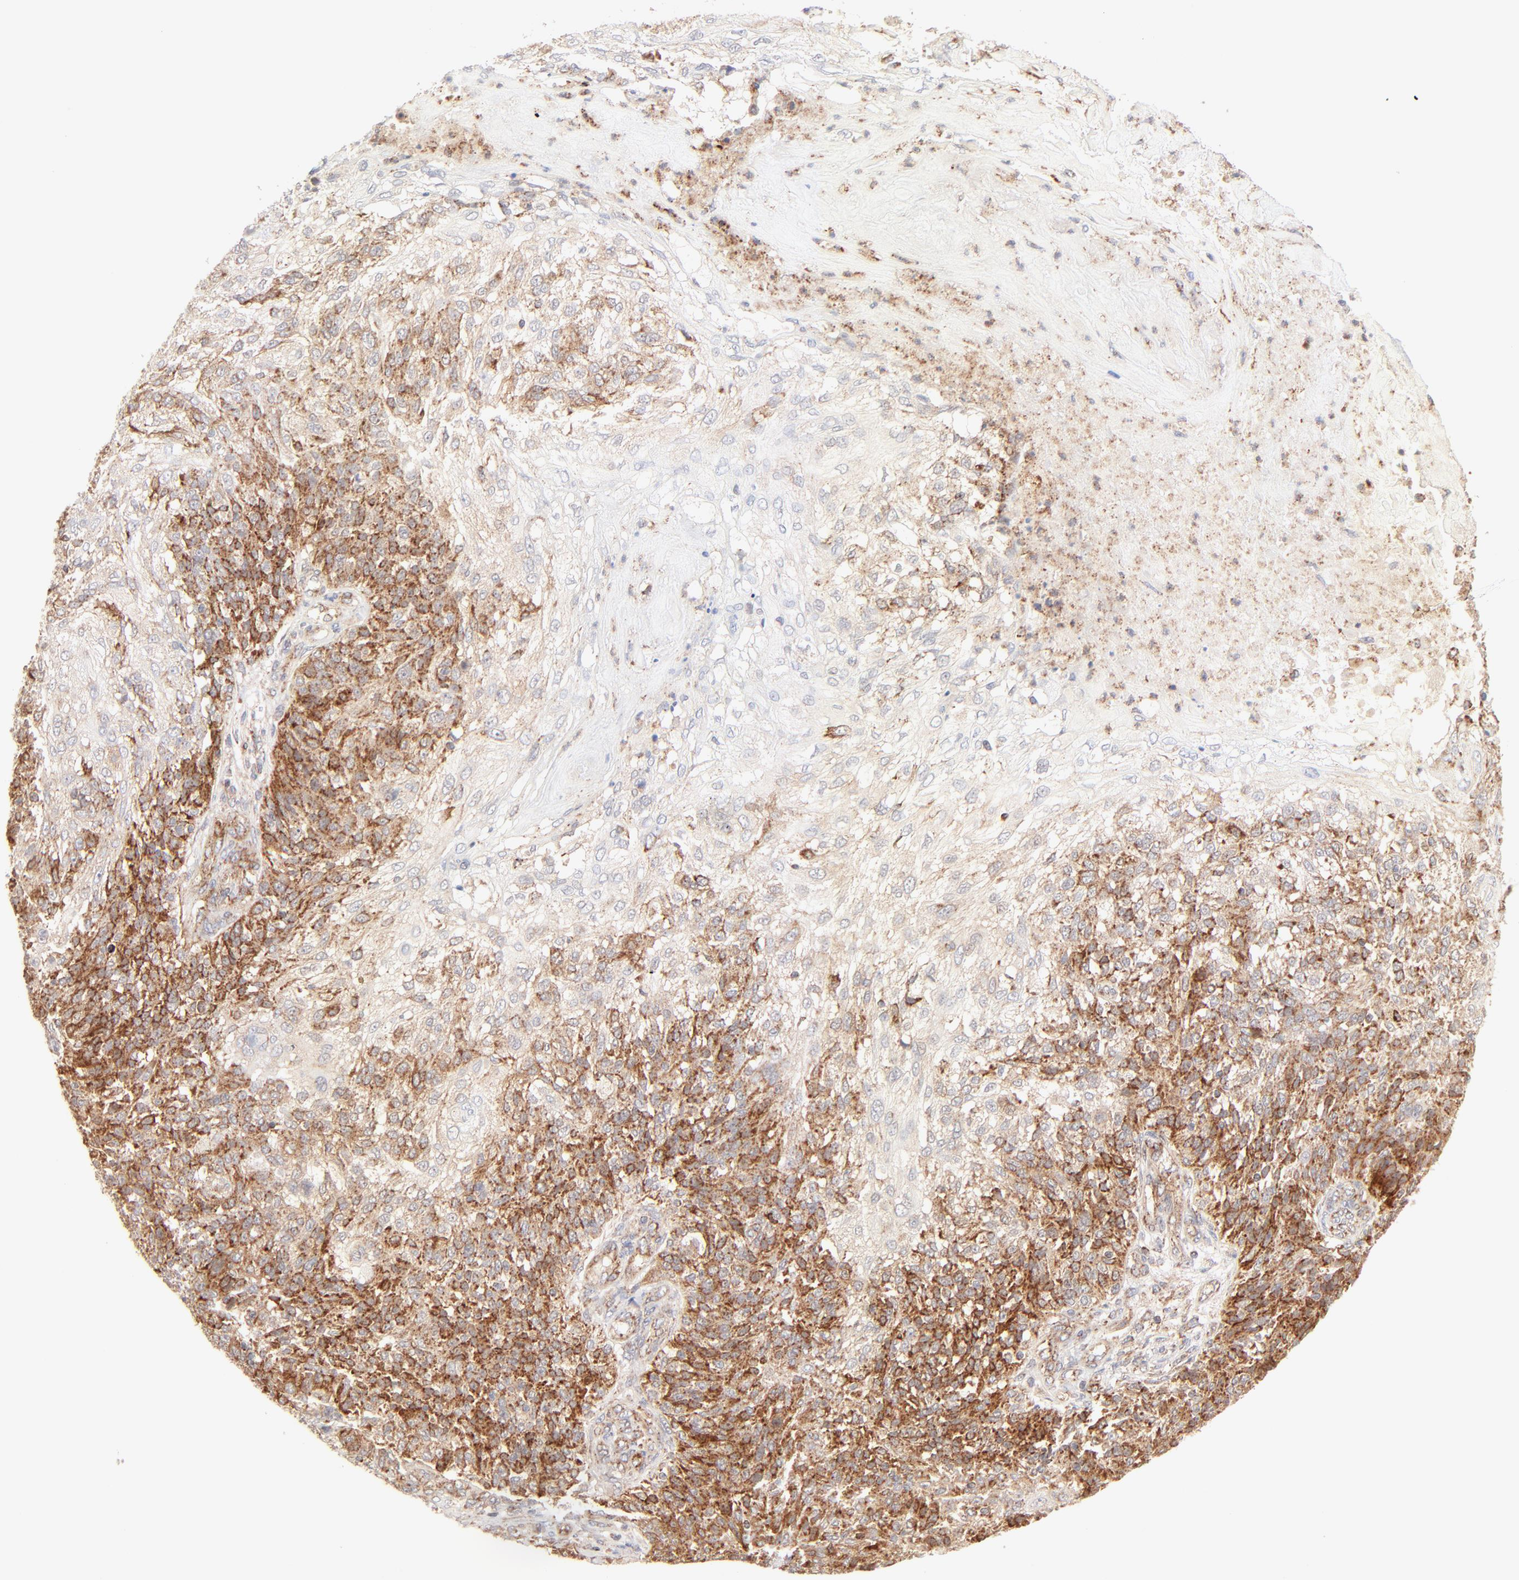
{"staining": {"intensity": "strong", "quantity": "25%-75%", "location": "cytoplasmic/membranous"}, "tissue": "skin cancer", "cell_type": "Tumor cells", "image_type": "cancer", "snomed": [{"axis": "morphology", "description": "Normal tissue, NOS"}, {"axis": "morphology", "description": "Squamous cell carcinoma, NOS"}, {"axis": "topography", "description": "Skin"}], "caption": "Immunohistochemistry histopathology image of human squamous cell carcinoma (skin) stained for a protein (brown), which shows high levels of strong cytoplasmic/membranous staining in approximately 25%-75% of tumor cells.", "gene": "CSPG4", "patient": {"sex": "female", "age": 83}}